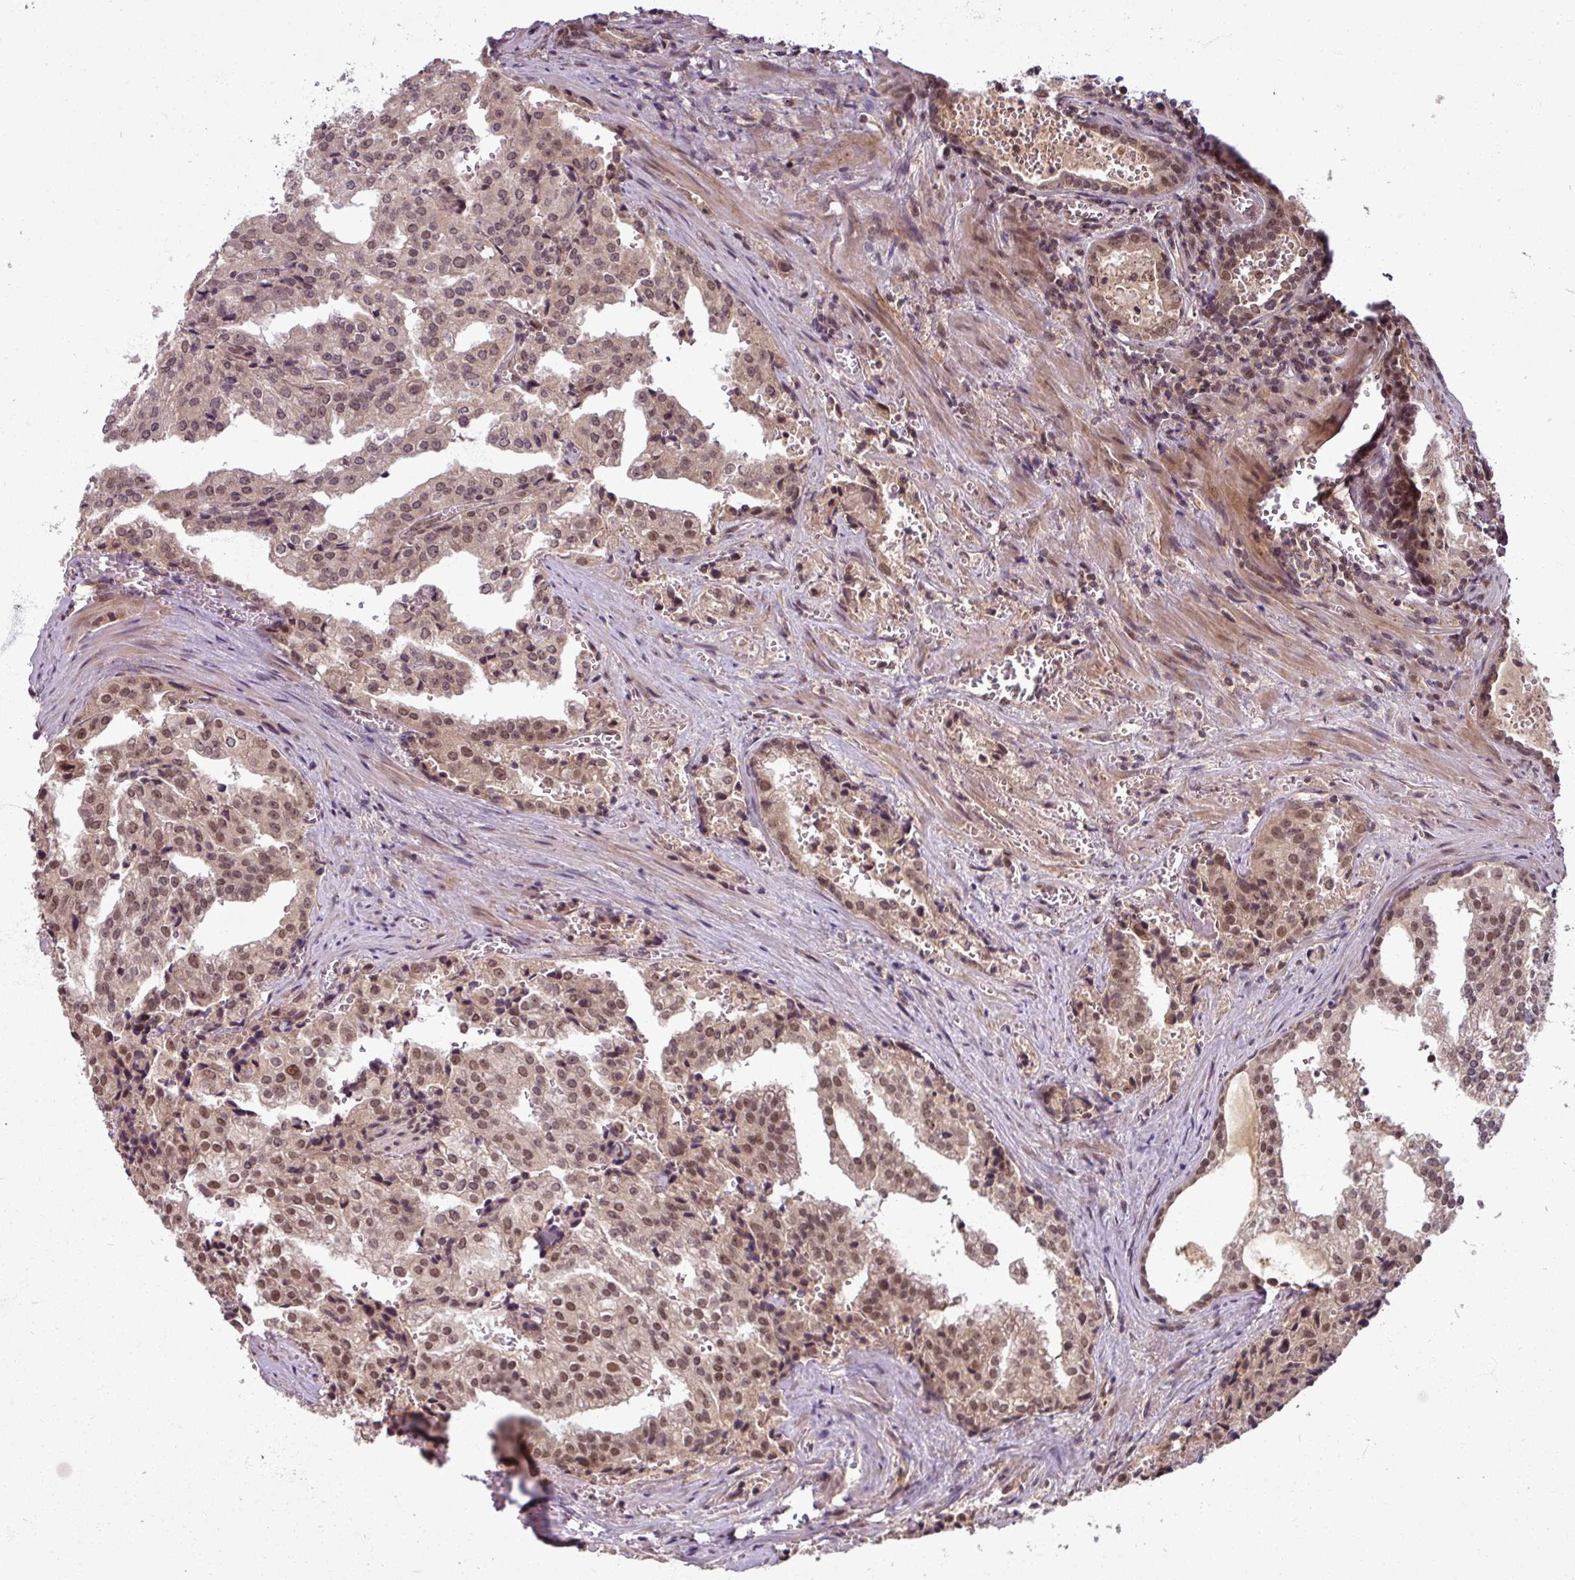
{"staining": {"intensity": "moderate", "quantity": "<25%", "location": "nuclear"}, "tissue": "prostate cancer", "cell_type": "Tumor cells", "image_type": "cancer", "snomed": [{"axis": "morphology", "description": "Adenocarcinoma, High grade"}, {"axis": "topography", "description": "Prostate"}], "caption": "An image of adenocarcinoma (high-grade) (prostate) stained for a protein displays moderate nuclear brown staining in tumor cells. The protein of interest is shown in brown color, while the nuclei are stained blue.", "gene": "POLR2G", "patient": {"sex": "male", "age": 68}}